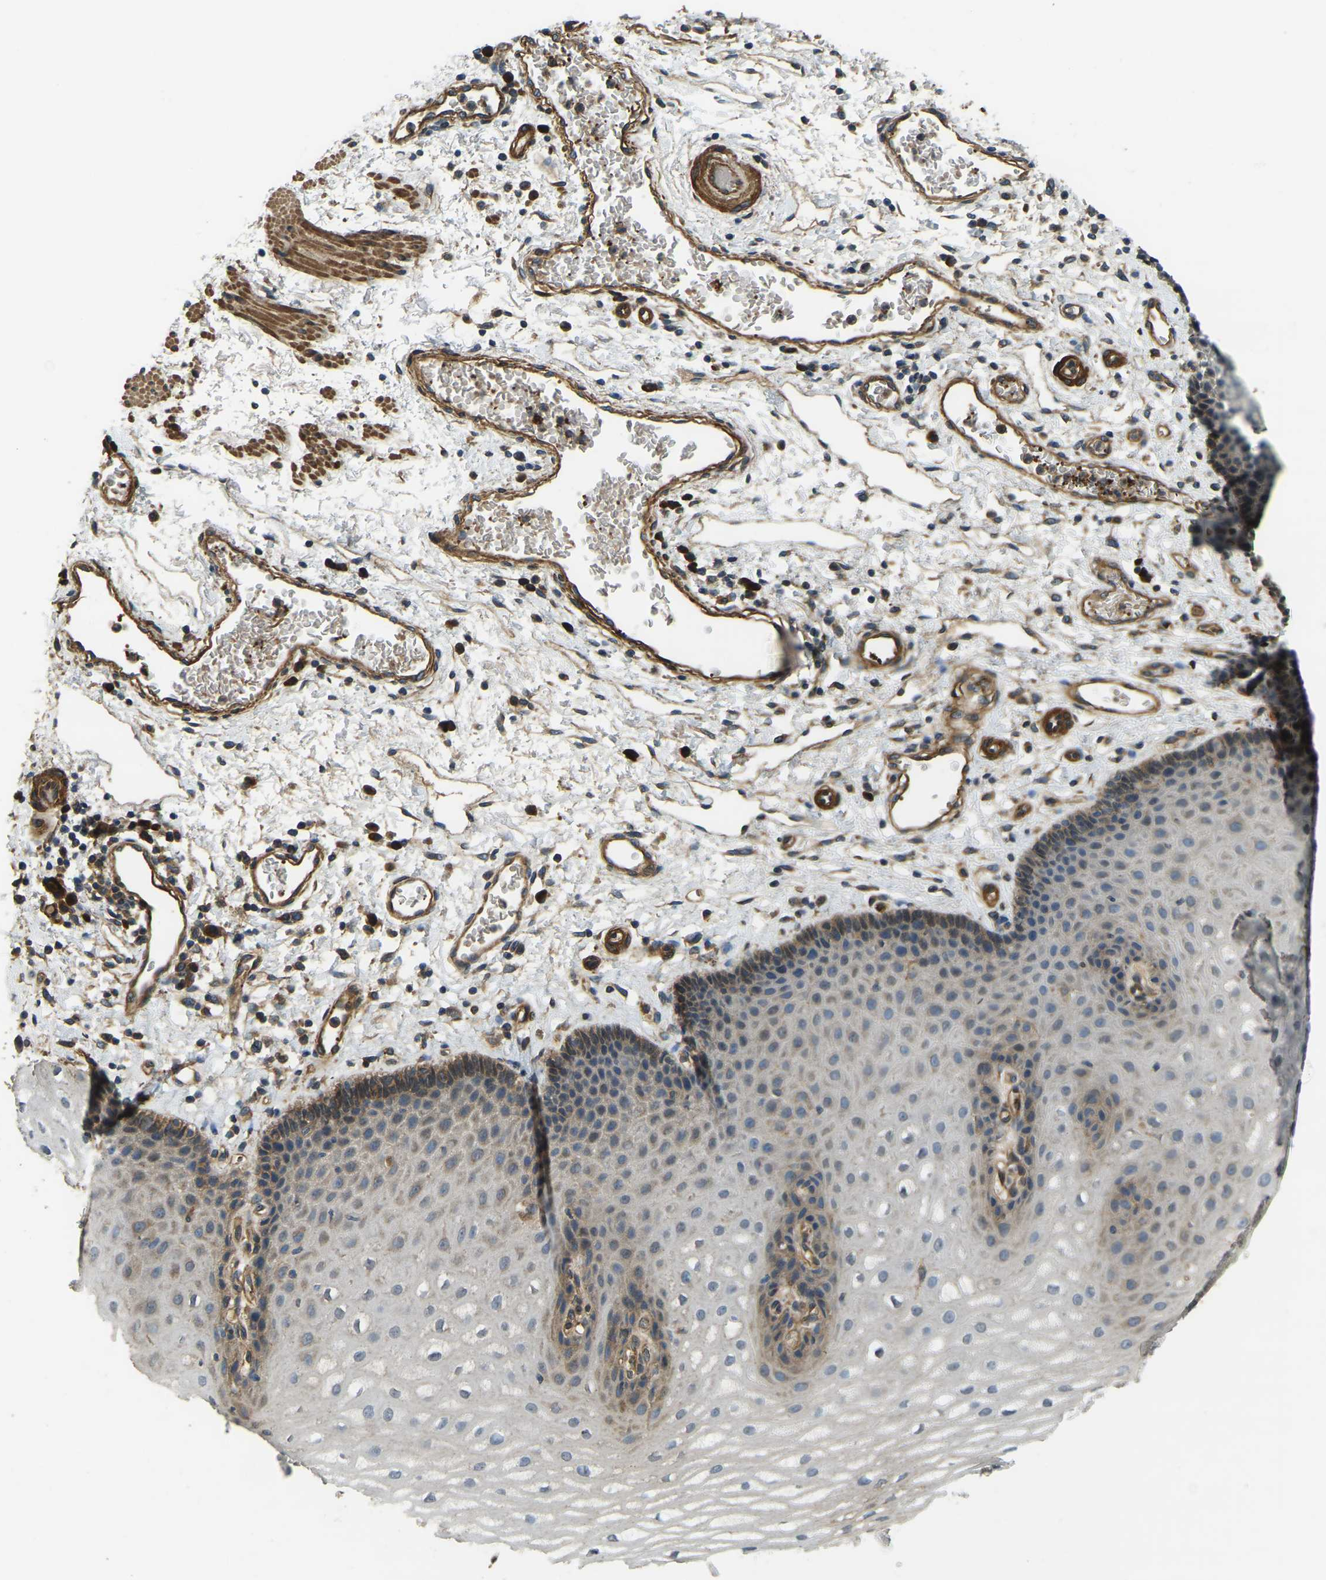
{"staining": {"intensity": "moderate", "quantity": "25%-75%", "location": "cytoplasmic/membranous"}, "tissue": "esophagus", "cell_type": "Squamous epithelial cells", "image_type": "normal", "snomed": [{"axis": "morphology", "description": "Normal tissue, NOS"}, {"axis": "topography", "description": "Esophagus"}], "caption": "A brown stain highlights moderate cytoplasmic/membranous positivity of a protein in squamous epithelial cells of normal esophagus.", "gene": "ERGIC1", "patient": {"sex": "male", "age": 54}}